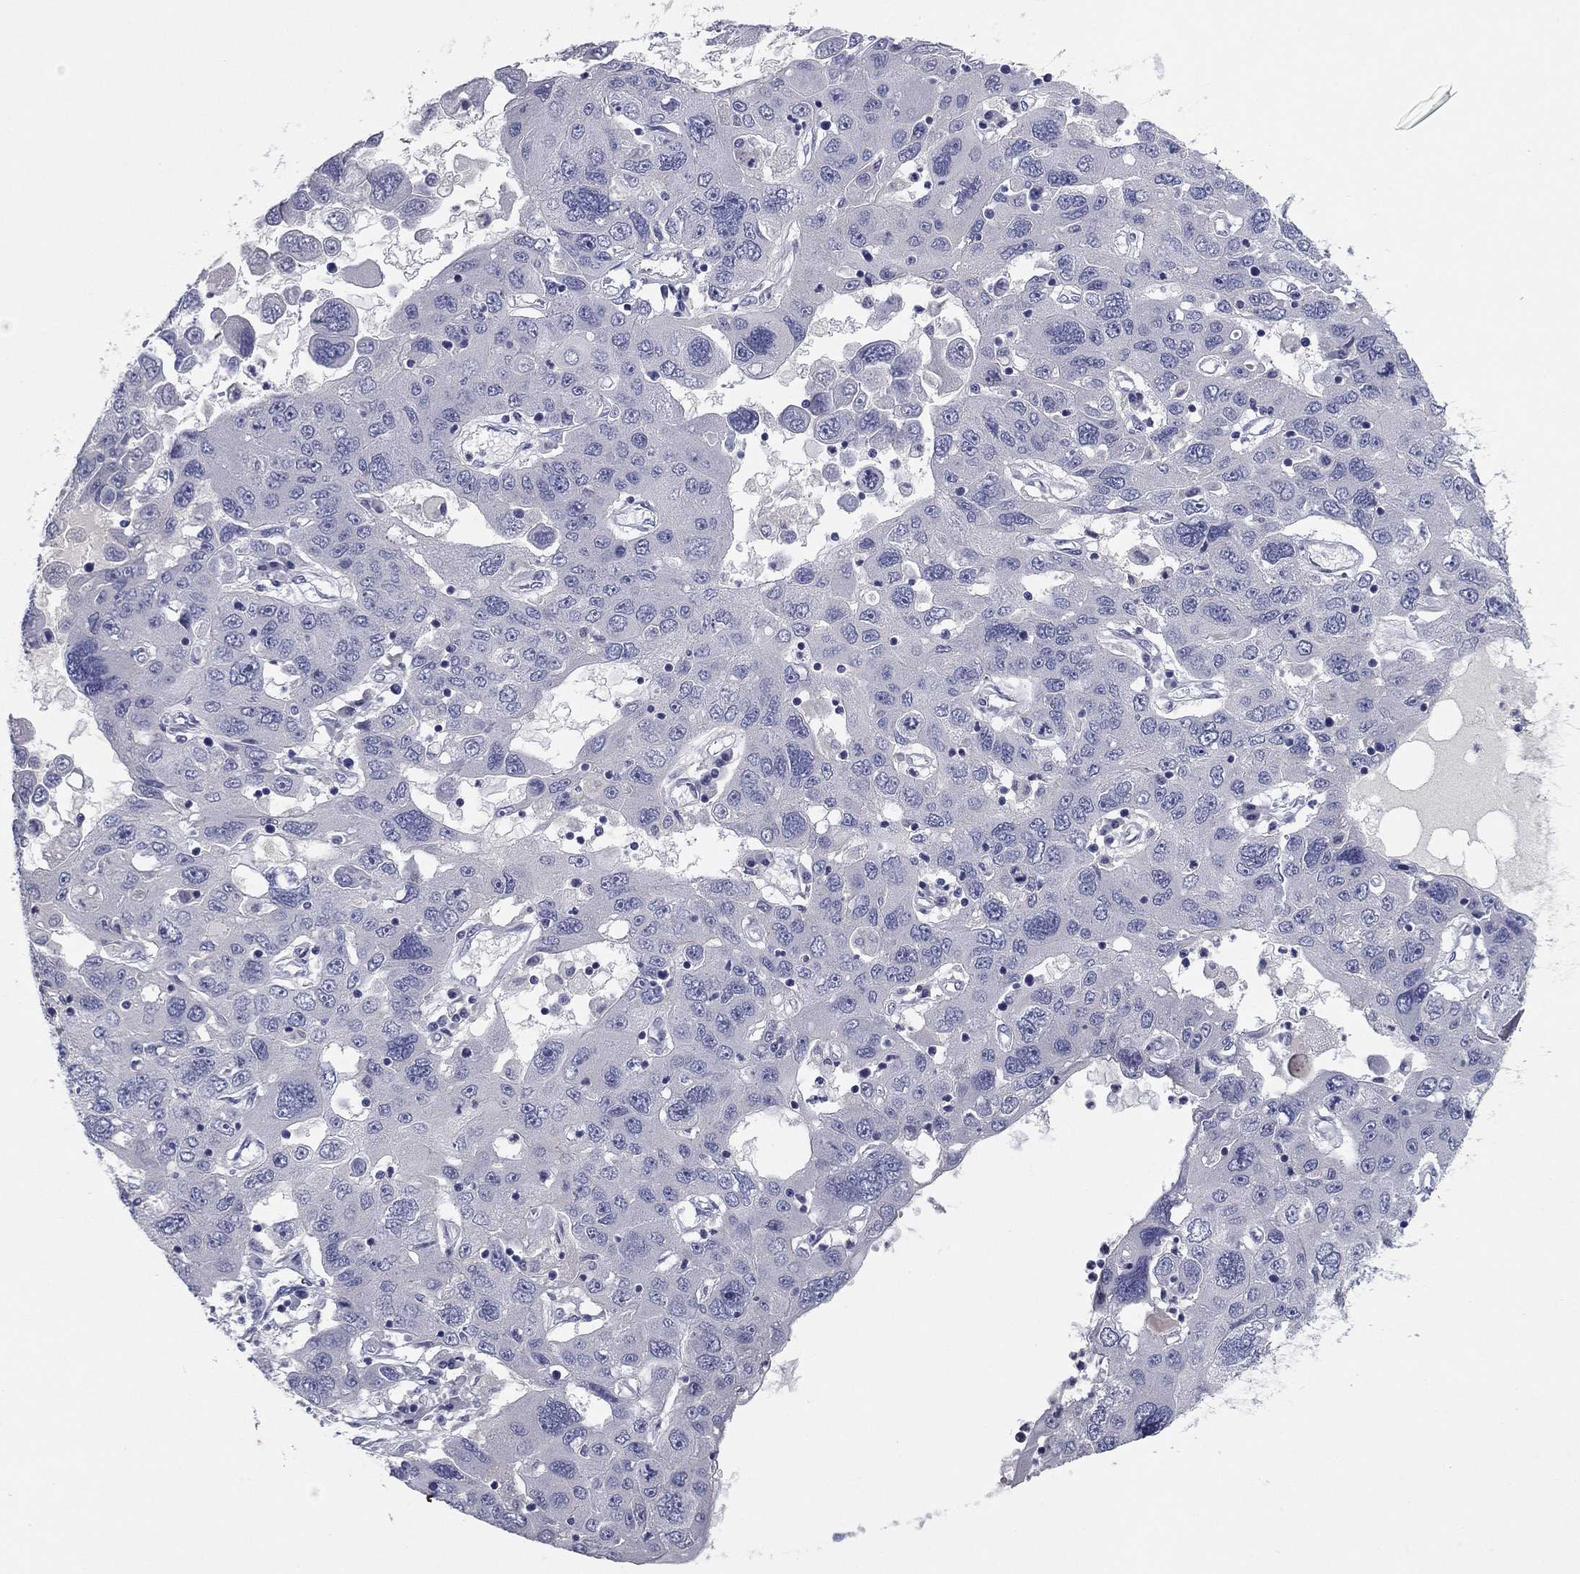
{"staining": {"intensity": "negative", "quantity": "none", "location": "none"}, "tissue": "stomach cancer", "cell_type": "Tumor cells", "image_type": "cancer", "snomed": [{"axis": "morphology", "description": "Adenocarcinoma, NOS"}, {"axis": "topography", "description": "Stomach"}], "caption": "Immunohistochemical staining of human stomach cancer reveals no significant expression in tumor cells.", "gene": "CNTNAP4", "patient": {"sex": "male", "age": 56}}